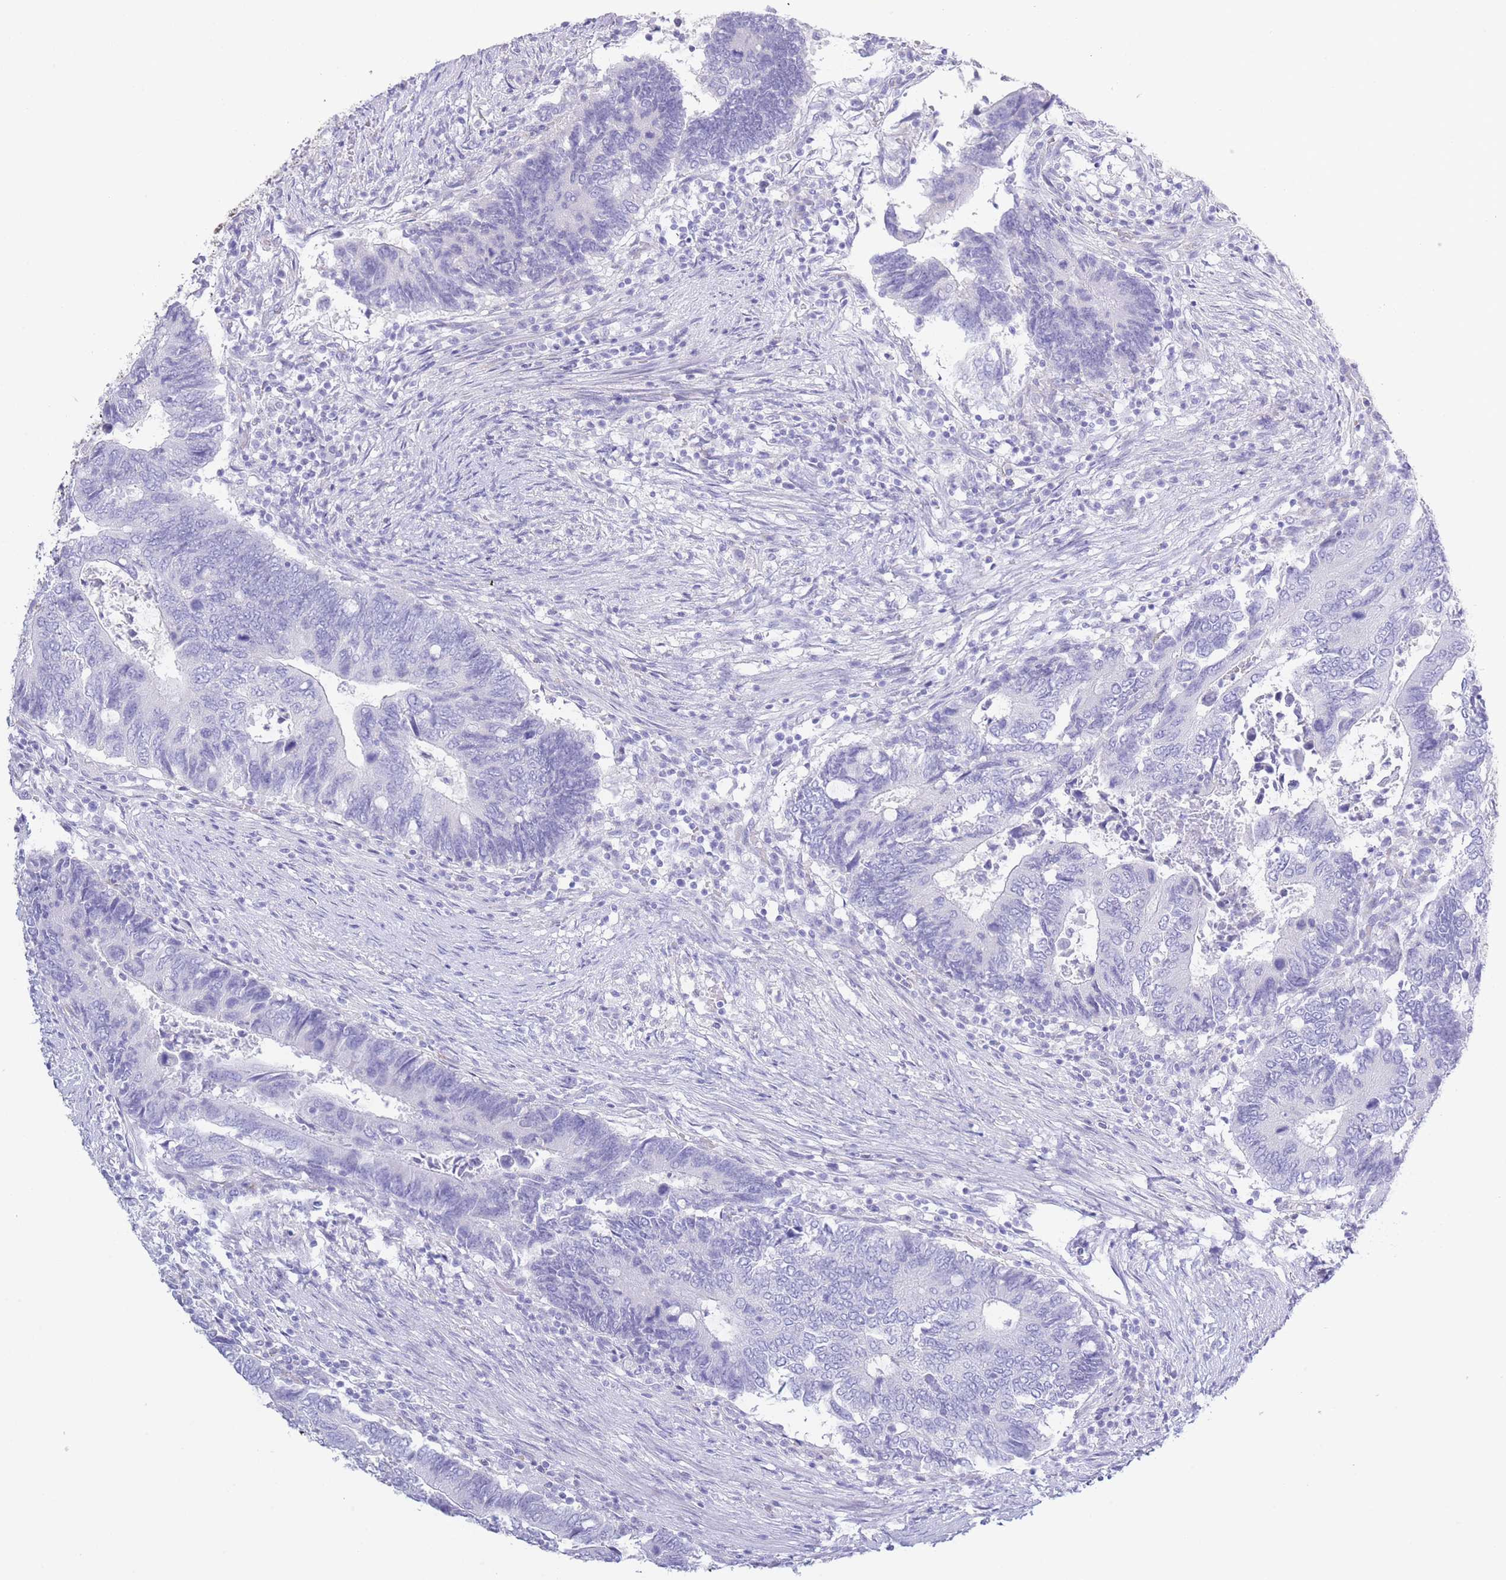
{"staining": {"intensity": "negative", "quantity": "none", "location": "none"}, "tissue": "colorectal cancer", "cell_type": "Tumor cells", "image_type": "cancer", "snomed": [{"axis": "morphology", "description": "Adenocarcinoma, NOS"}, {"axis": "topography", "description": "Colon"}], "caption": "This image is of adenocarcinoma (colorectal) stained with immunohistochemistry (IHC) to label a protein in brown with the nuclei are counter-stained blue. There is no staining in tumor cells.", "gene": "PKLR", "patient": {"sex": "male", "age": 87}}